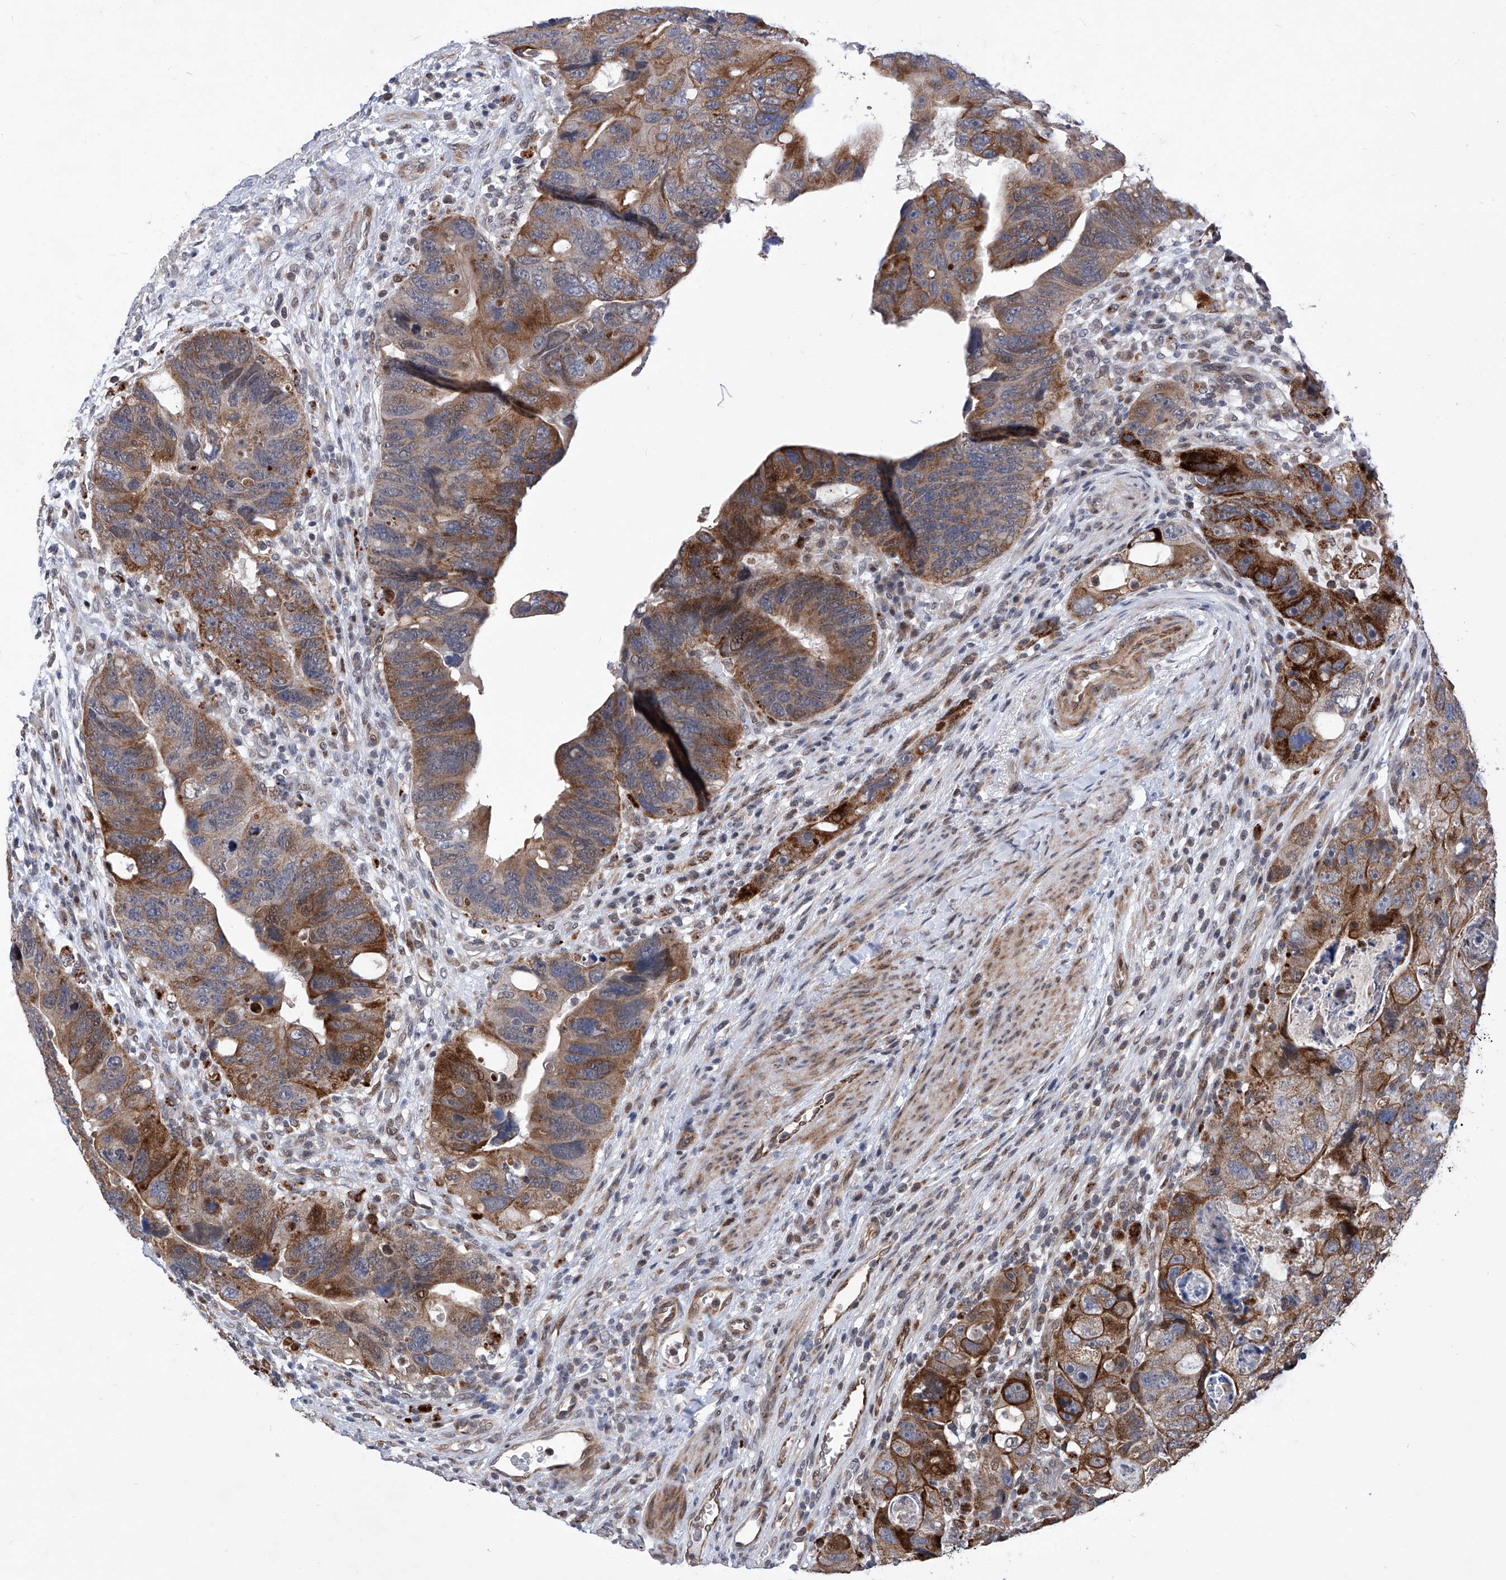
{"staining": {"intensity": "strong", "quantity": "25%-75%", "location": "cytoplasmic/membranous"}, "tissue": "colorectal cancer", "cell_type": "Tumor cells", "image_type": "cancer", "snomed": [{"axis": "morphology", "description": "Adenocarcinoma, NOS"}, {"axis": "topography", "description": "Rectum"}], "caption": "Immunohistochemistry (DAB (3,3'-diaminobenzidine)) staining of adenocarcinoma (colorectal) reveals strong cytoplasmic/membranous protein staining in about 25%-75% of tumor cells. The staining was performed using DAB to visualize the protein expression in brown, while the nuclei were stained in blue with hematoxylin (Magnification: 20x).", "gene": "FARP2", "patient": {"sex": "male", "age": 59}}